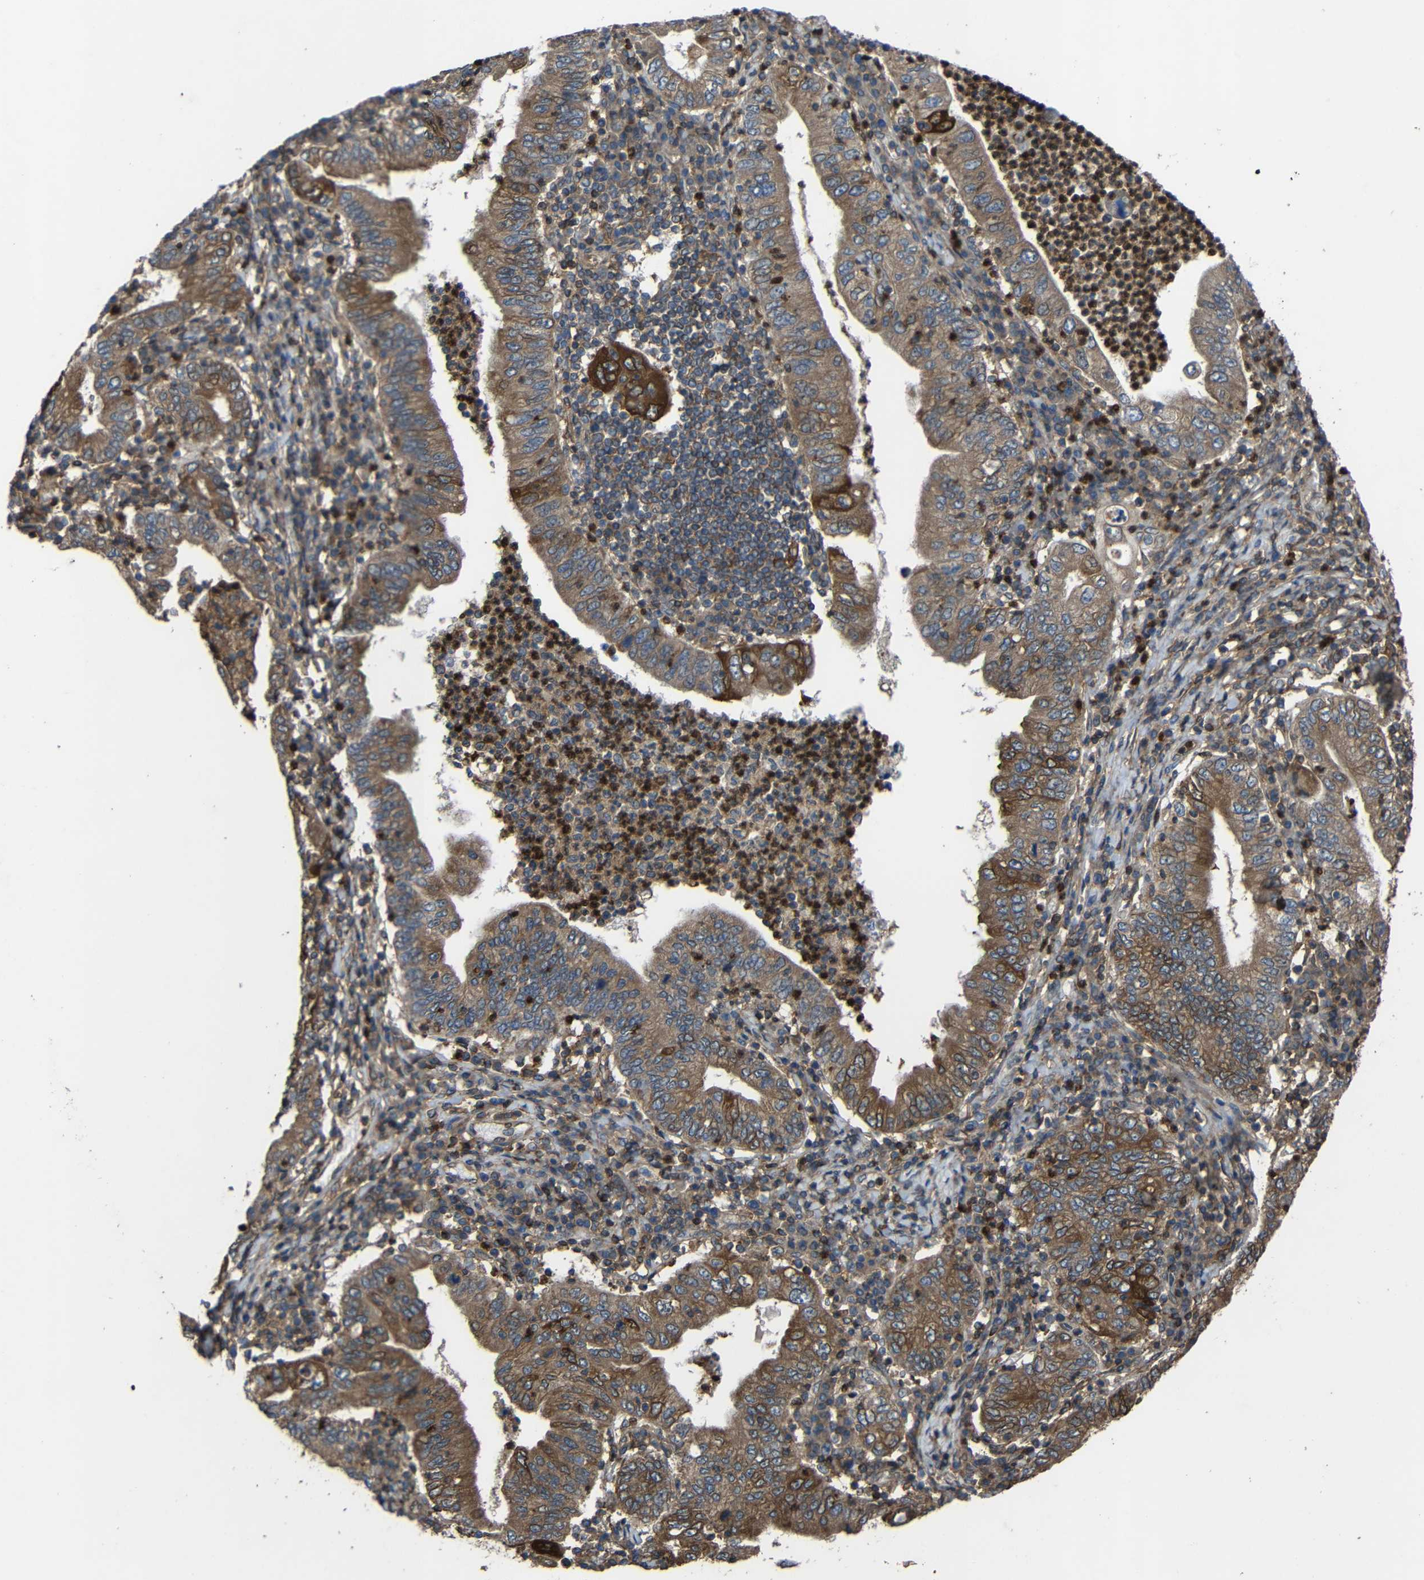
{"staining": {"intensity": "moderate", "quantity": ">75%", "location": "cytoplasmic/membranous"}, "tissue": "stomach cancer", "cell_type": "Tumor cells", "image_type": "cancer", "snomed": [{"axis": "morphology", "description": "Normal tissue, NOS"}, {"axis": "morphology", "description": "Adenocarcinoma, NOS"}, {"axis": "topography", "description": "Esophagus"}, {"axis": "topography", "description": "Stomach, upper"}, {"axis": "topography", "description": "Peripheral nerve tissue"}], "caption": "High-power microscopy captured an immunohistochemistry (IHC) image of stomach adenocarcinoma, revealing moderate cytoplasmic/membranous positivity in about >75% of tumor cells.", "gene": "TREM2", "patient": {"sex": "male", "age": 62}}